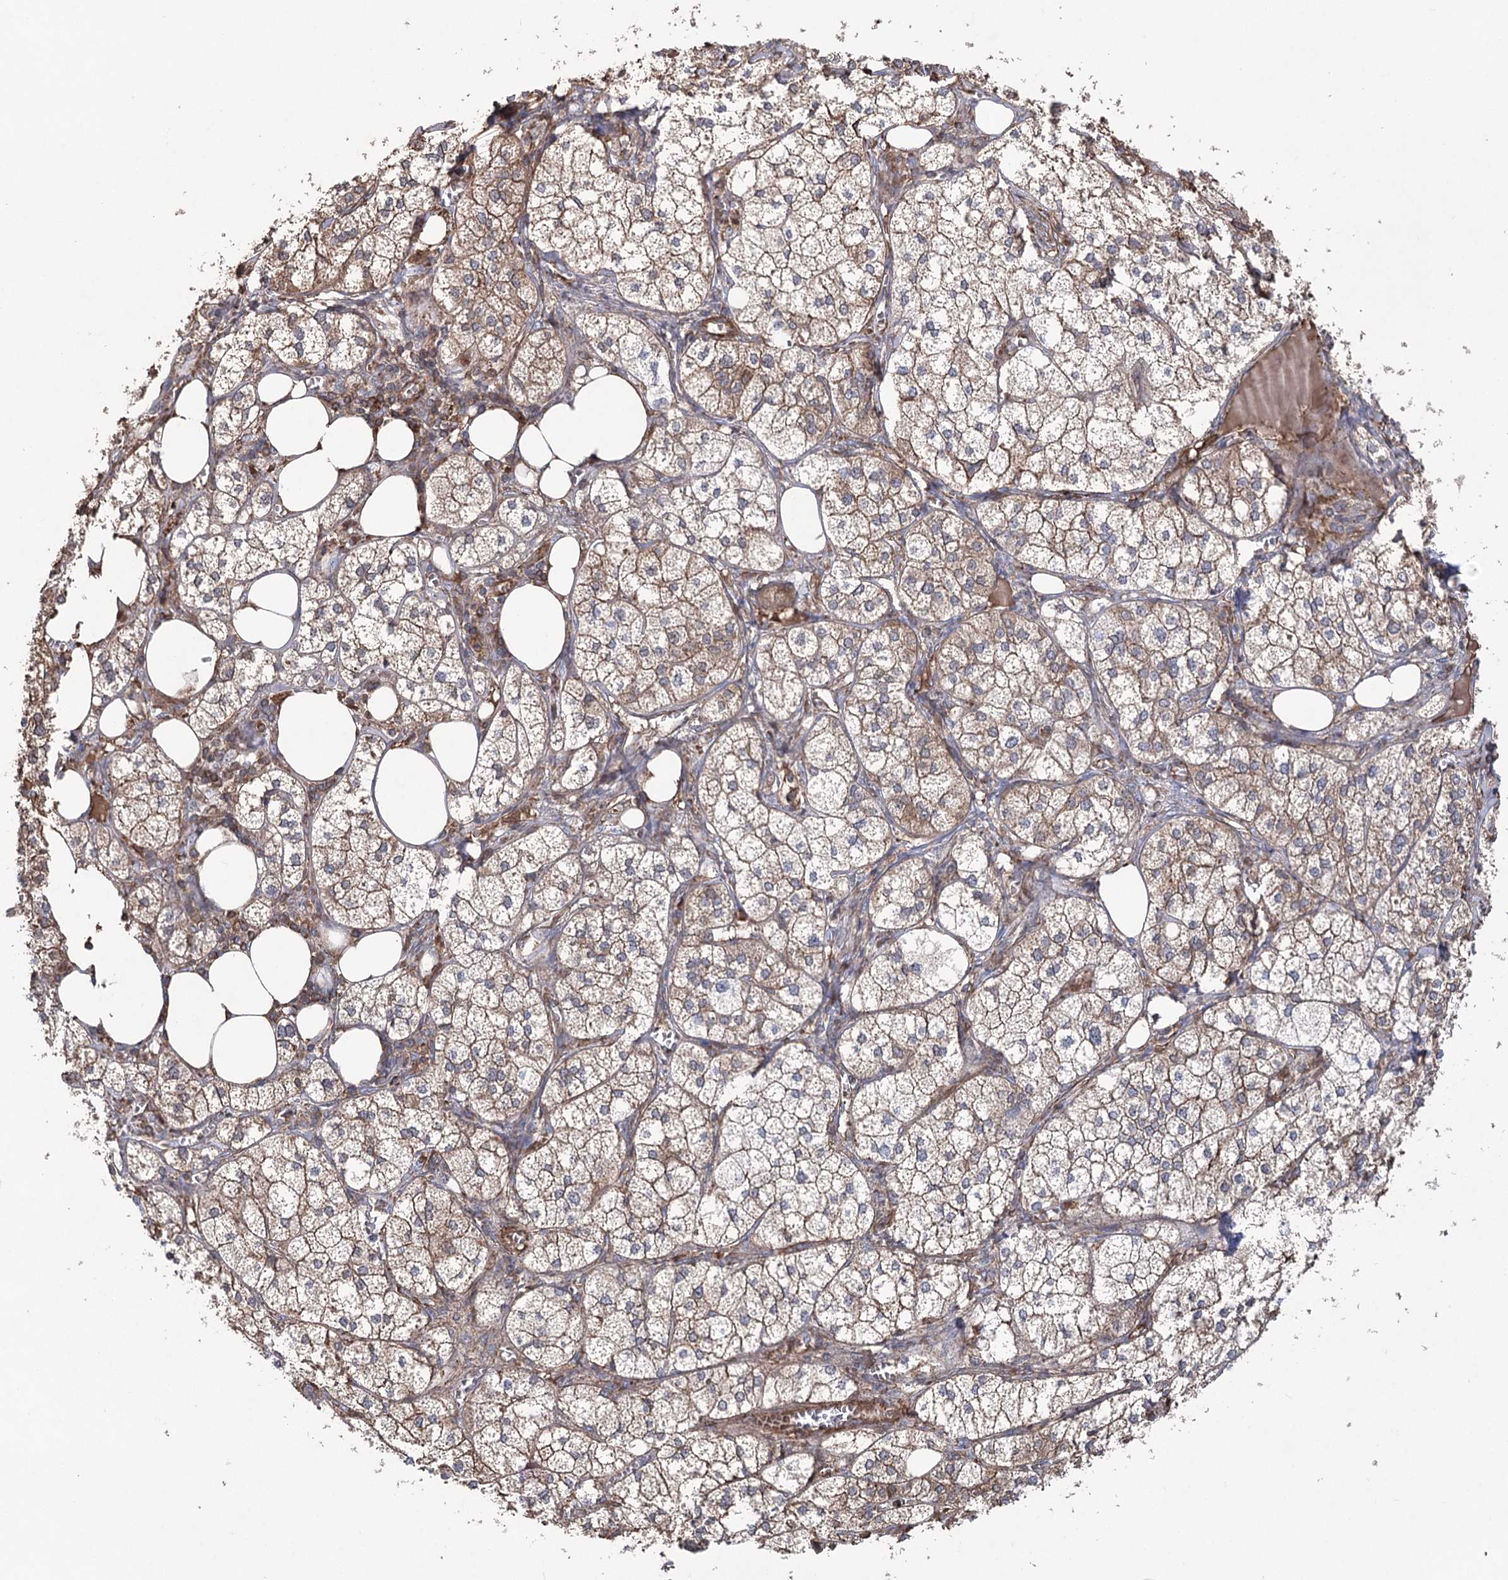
{"staining": {"intensity": "moderate", "quantity": ">75%", "location": "cytoplasmic/membranous"}, "tissue": "adrenal gland", "cell_type": "Glandular cells", "image_type": "normal", "snomed": [{"axis": "morphology", "description": "Normal tissue, NOS"}, {"axis": "topography", "description": "Adrenal gland"}], "caption": "A high-resolution image shows IHC staining of benign adrenal gland, which exhibits moderate cytoplasmic/membranous expression in about >75% of glandular cells. The staining was performed using DAB, with brown indicating positive protein expression. Nuclei are stained blue with hematoxylin.", "gene": "LARS2", "patient": {"sex": "female", "age": 61}}